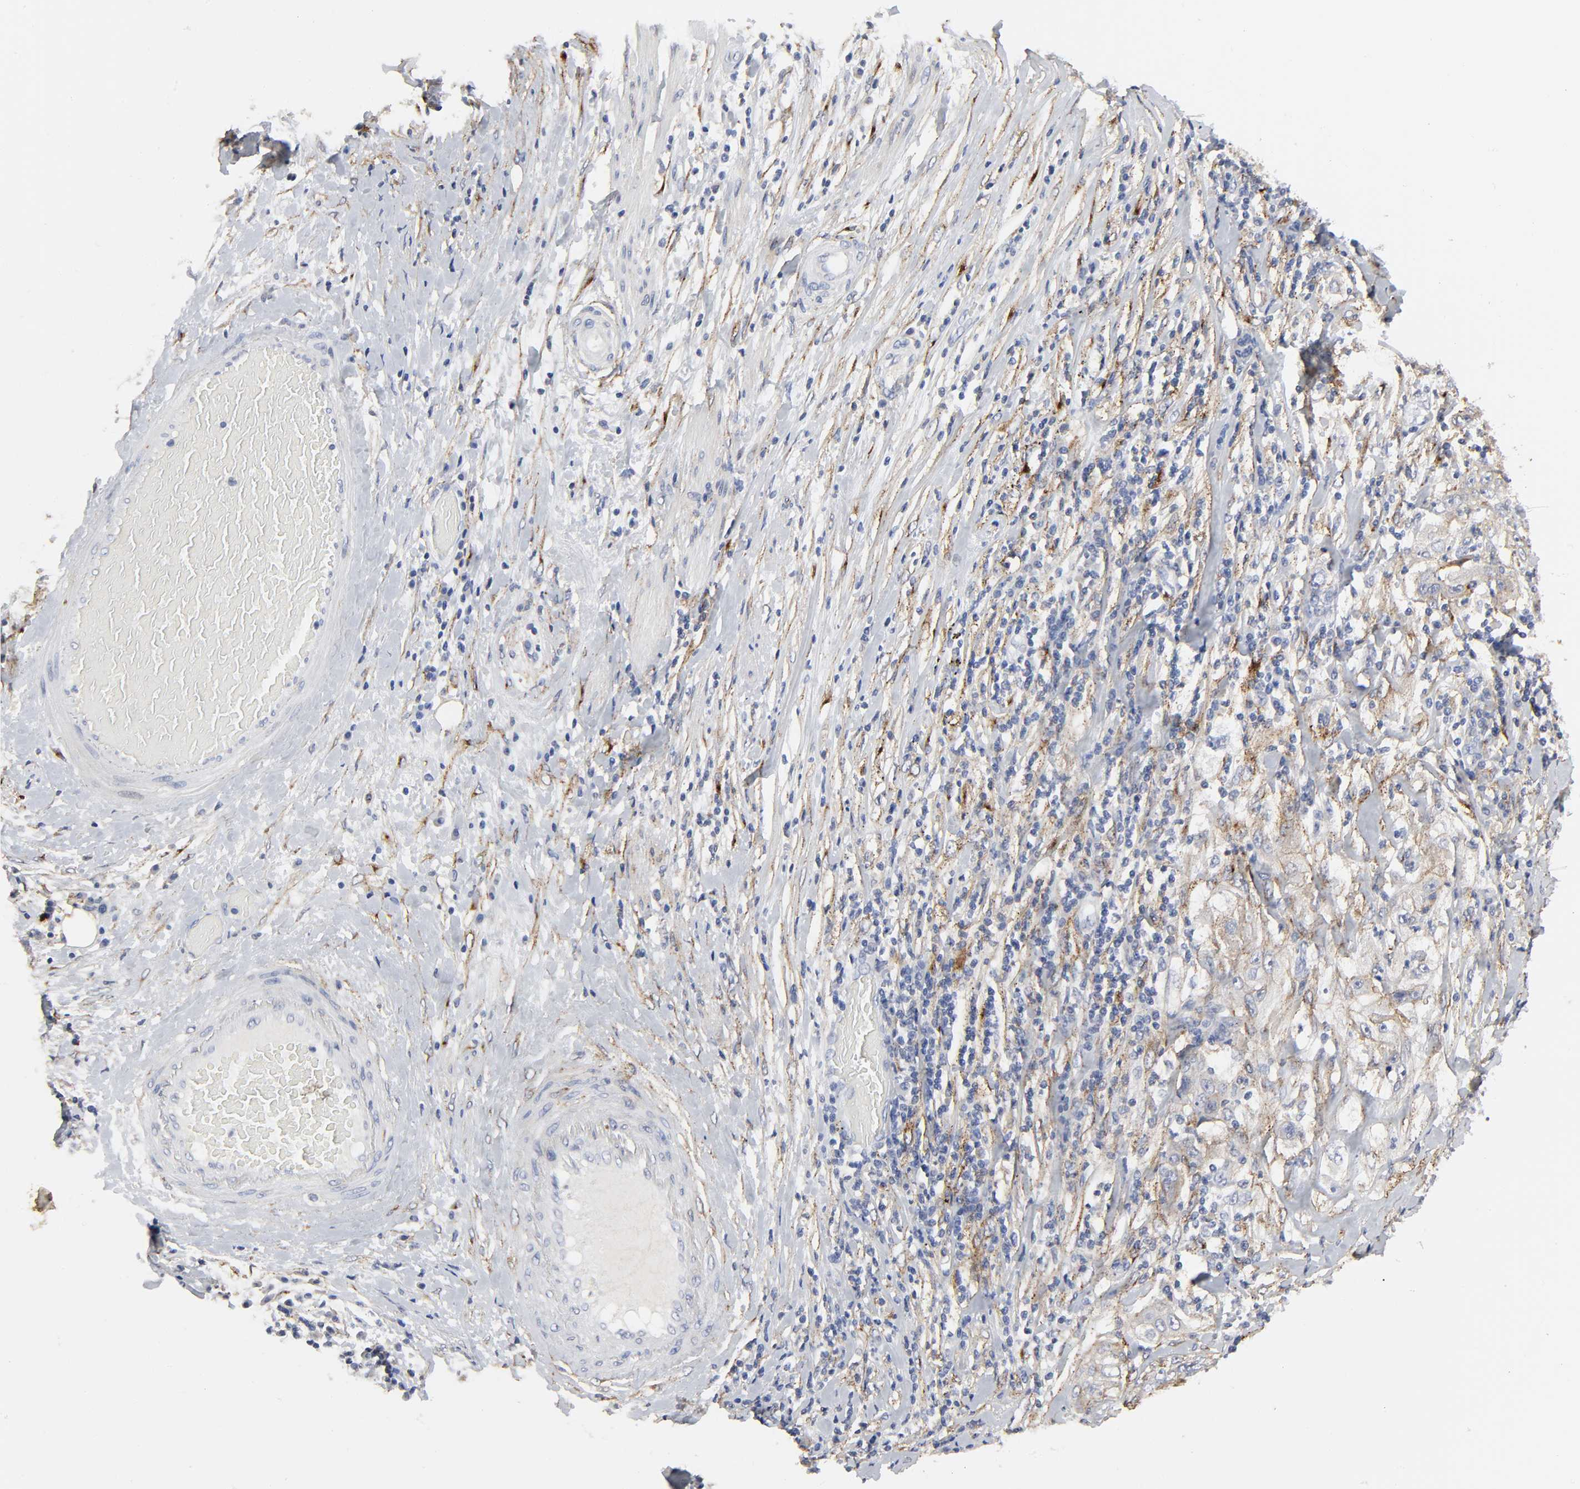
{"staining": {"intensity": "weak", "quantity": "25%-75%", "location": "cytoplasmic/membranous"}, "tissue": "lung cancer", "cell_type": "Tumor cells", "image_type": "cancer", "snomed": [{"axis": "morphology", "description": "Inflammation, NOS"}, {"axis": "morphology", "description": "Squamous cell carcinoma, NOS"}, {"axis": "topography", "description": "Lymph node"}, {"axis": "topography", "description": "Soft tissue"}, {"axis": "topography", "description": "Lung"}], "caption": "Squamous cell carcinoma (lung) stained with a protein marker reveals weak staining in tumor cells.", "gene": "LRP1", "patient": {"sex": "male", "age": 66}}